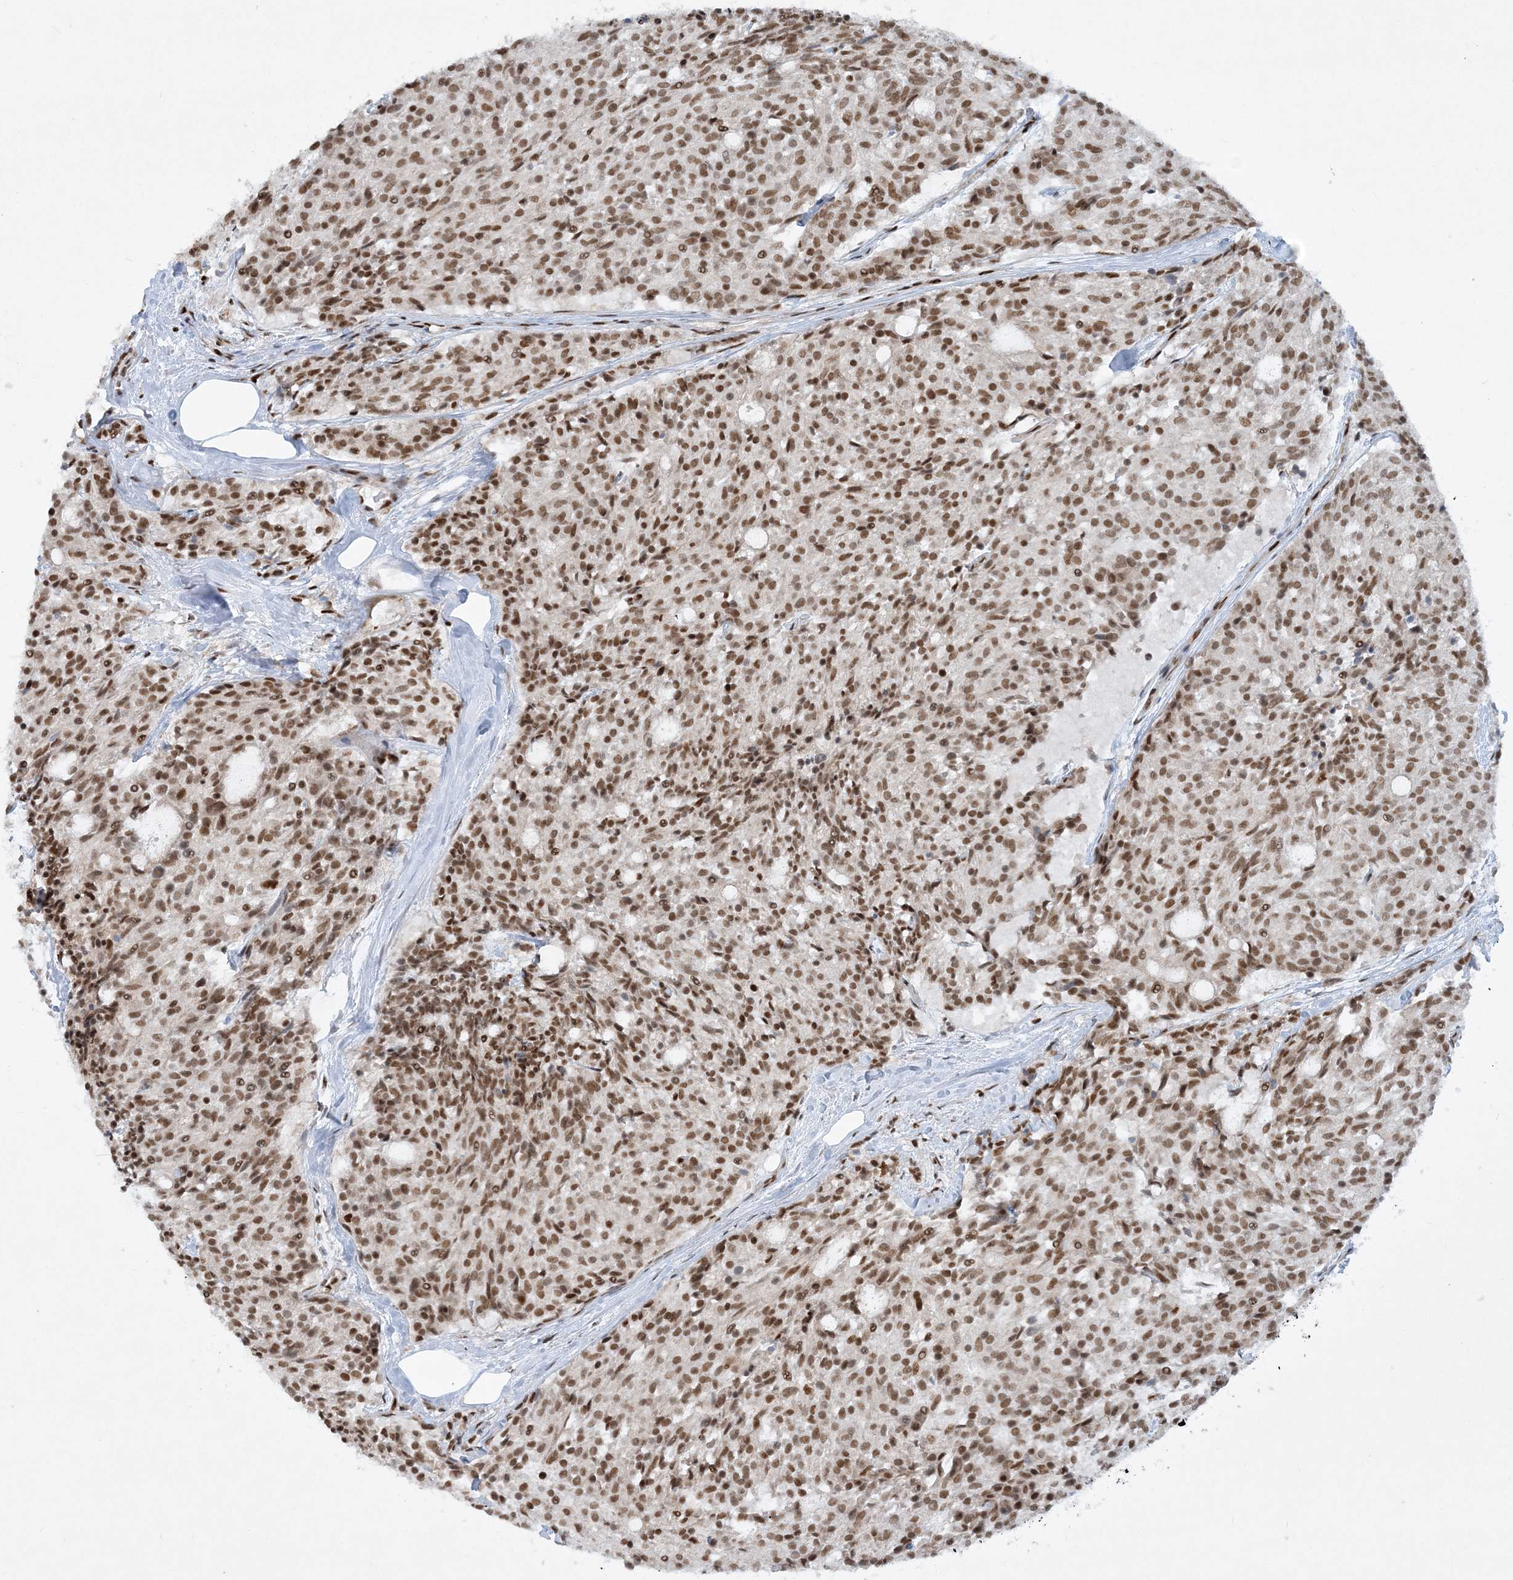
{"staining": {"intensity": "moderate", "quantity": ">75%", "location": "nuclear"}, "tissue": "carcinoid", "cell_type": "Tumor cells", "image_type": "cancer", "snomed": [{"axis": "morphology", "description": "Carcinoid, malignant, NOS"}, {"axis": "topography", "description": "Pancreas"}], "caption": "Protein positivity by IHC demonstrates moderate nuclear staining in approximately >75% of tumor cells in malignant carcinoid. (DAB IHC, brown staining for protein, blue staining for nuclei).", "gene": "DELE1", "patient": {"sex": "female", "age": 54}}